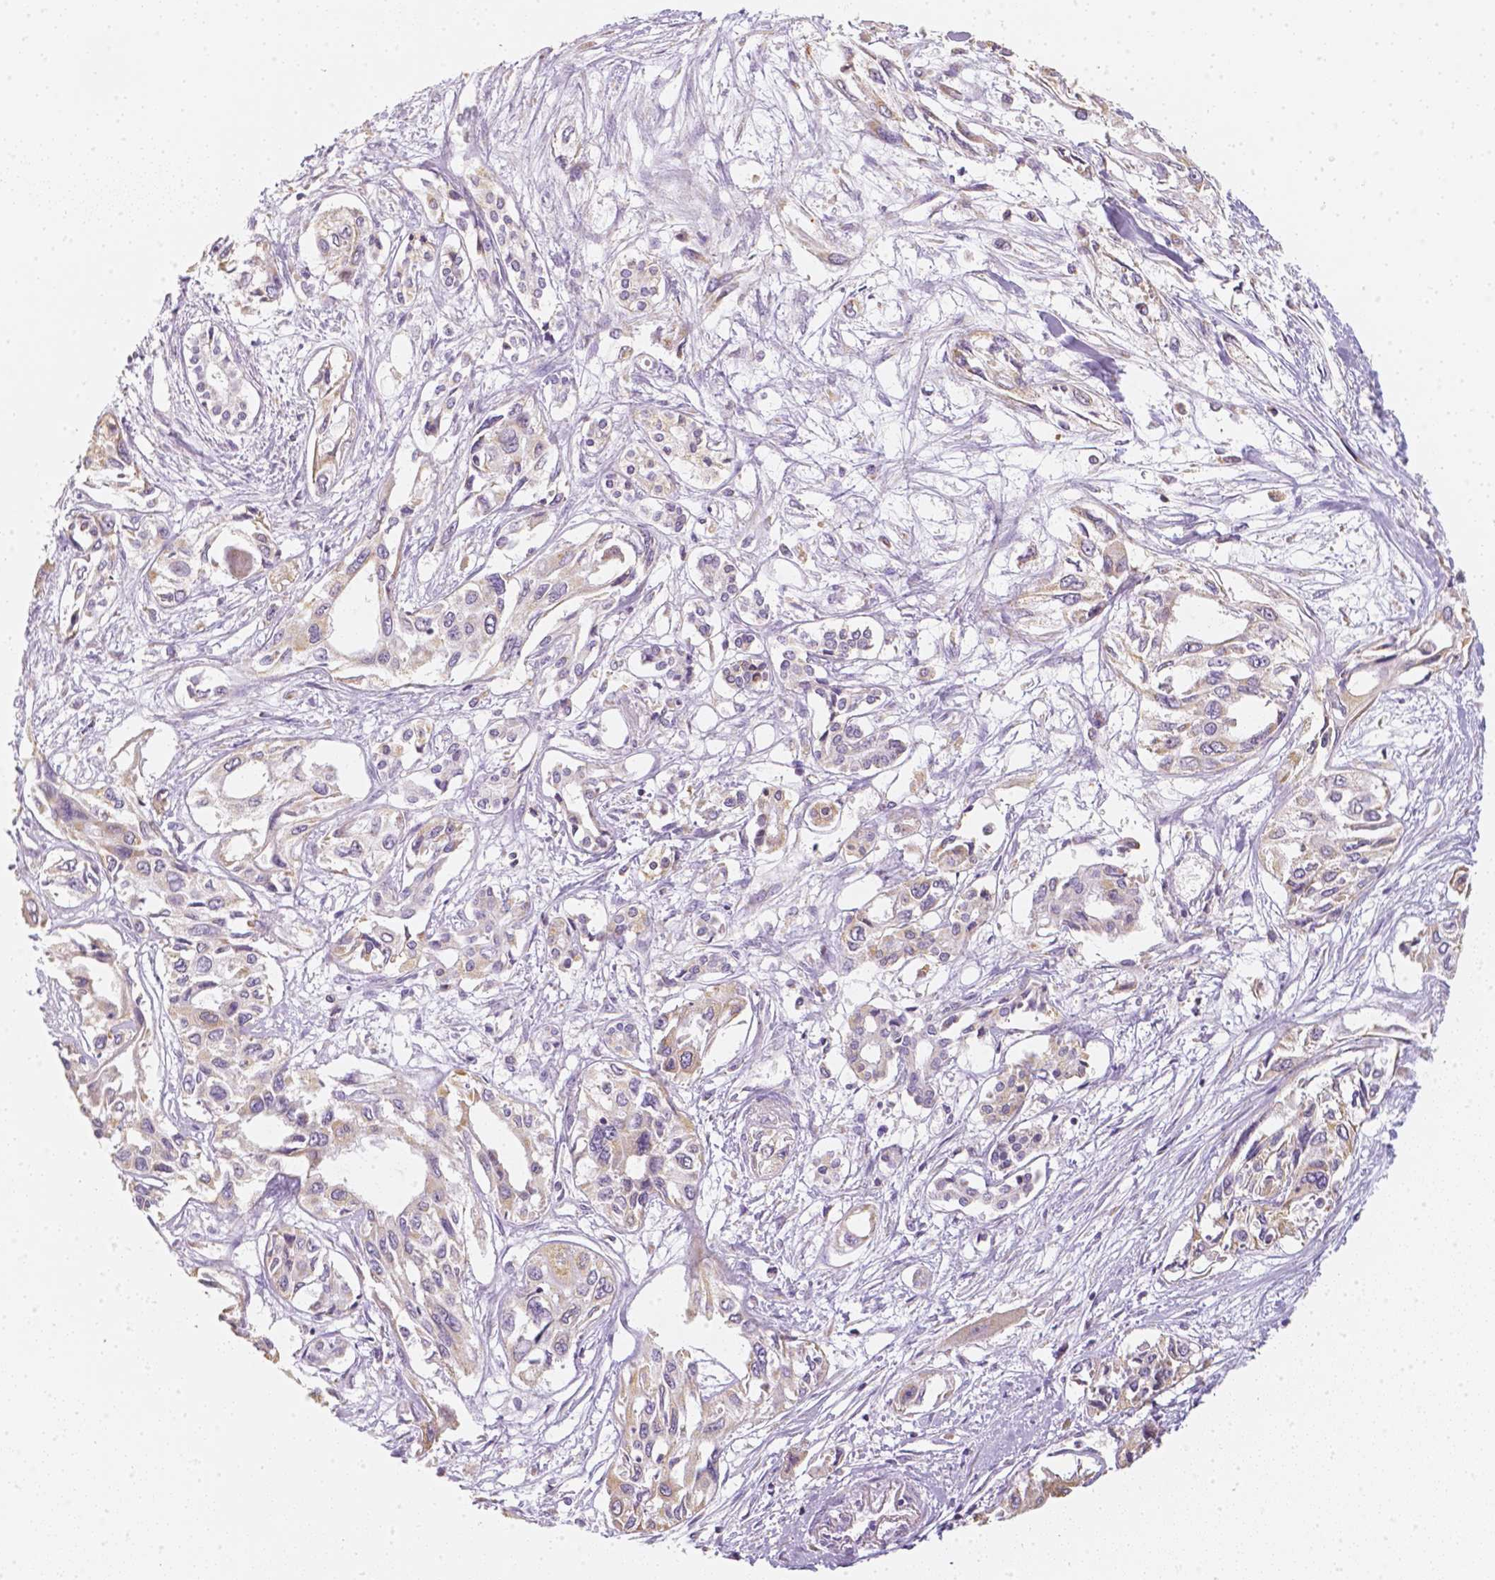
{"staining": {"intensity": "moderate", "quantity": ">75%", "location": "cytoplasmic/membranous"}, "tissue": "pancreatic cancer", "cell_type": "Tumor cells", "image_type": "cancer", "snomed": [{"axis": "morphology", "description": "Adenocarcinoma, NOS"}, {"axis": "topography", "description": "Pancreas"}], "caption": "This histopathology image reveals immunohistochemistry staining of pancreatic cancer, with medium moderate cytoplasmic/membranous positivity in approximately >75% of tumor cells.", "gene": "NVL", "patient": {"sex": "female", "age": 55}}